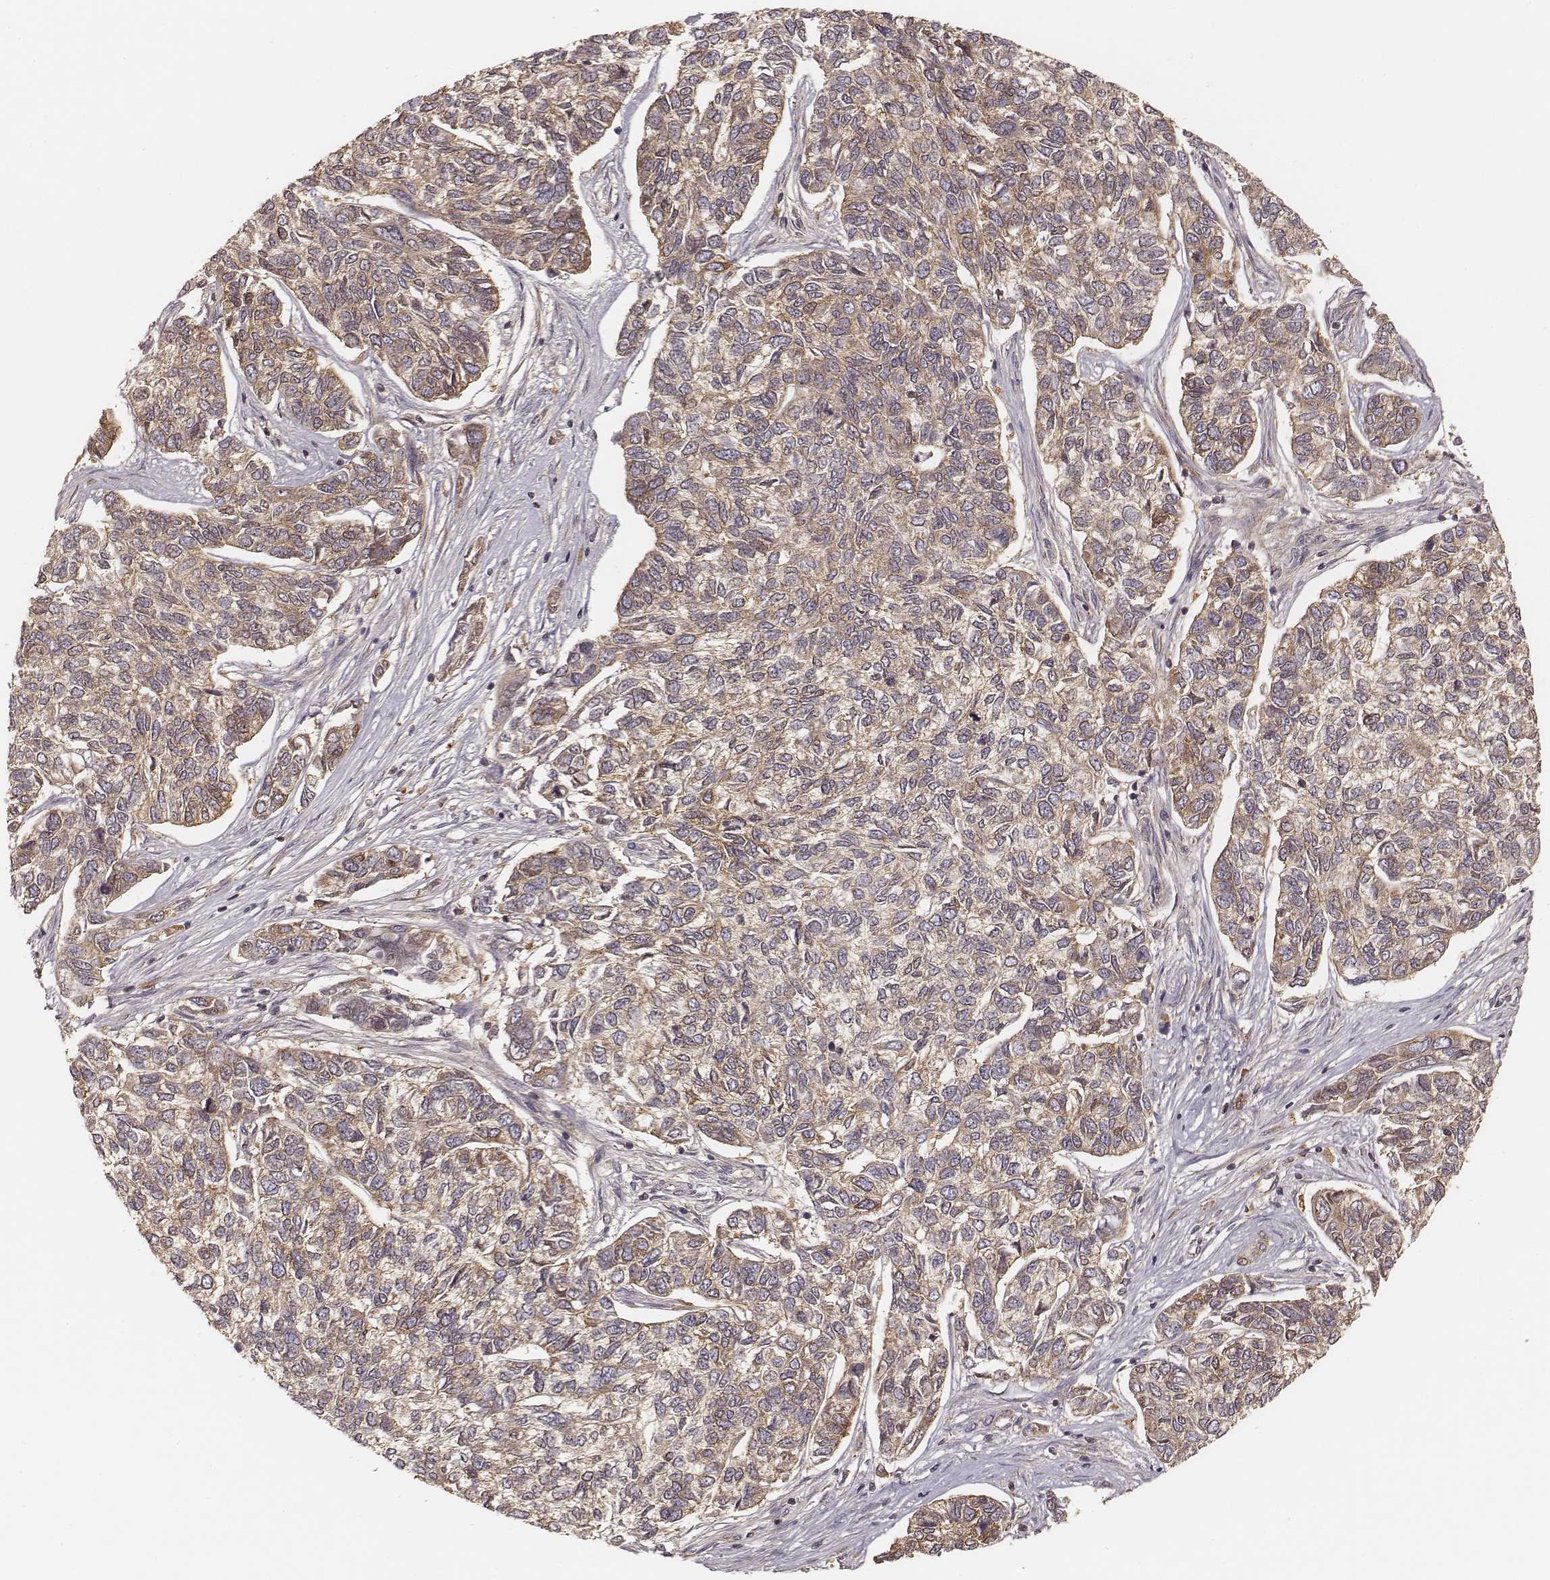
{"staining": {"intensity": "weak", "quantity": ">75%", "location": "cytoplasmic/membranous"}, "tissue": "skin cancer", "cell_type": "Tumor cells", "image_type": "cancer", "snomed": [{"axis": "morphology", "description": "Basal cell carcinoma"}, {"axis": "topography", "description": "Skin"}], "caption": "High-power microscopy captured an immunohistochemistry photomicrograph of skin cancer, revealing weak cytoplasmic/membranous positivity in about >75% of tumor cells.", "gene": "CARS1", "patient": {"sex": "female", "age": 65}}